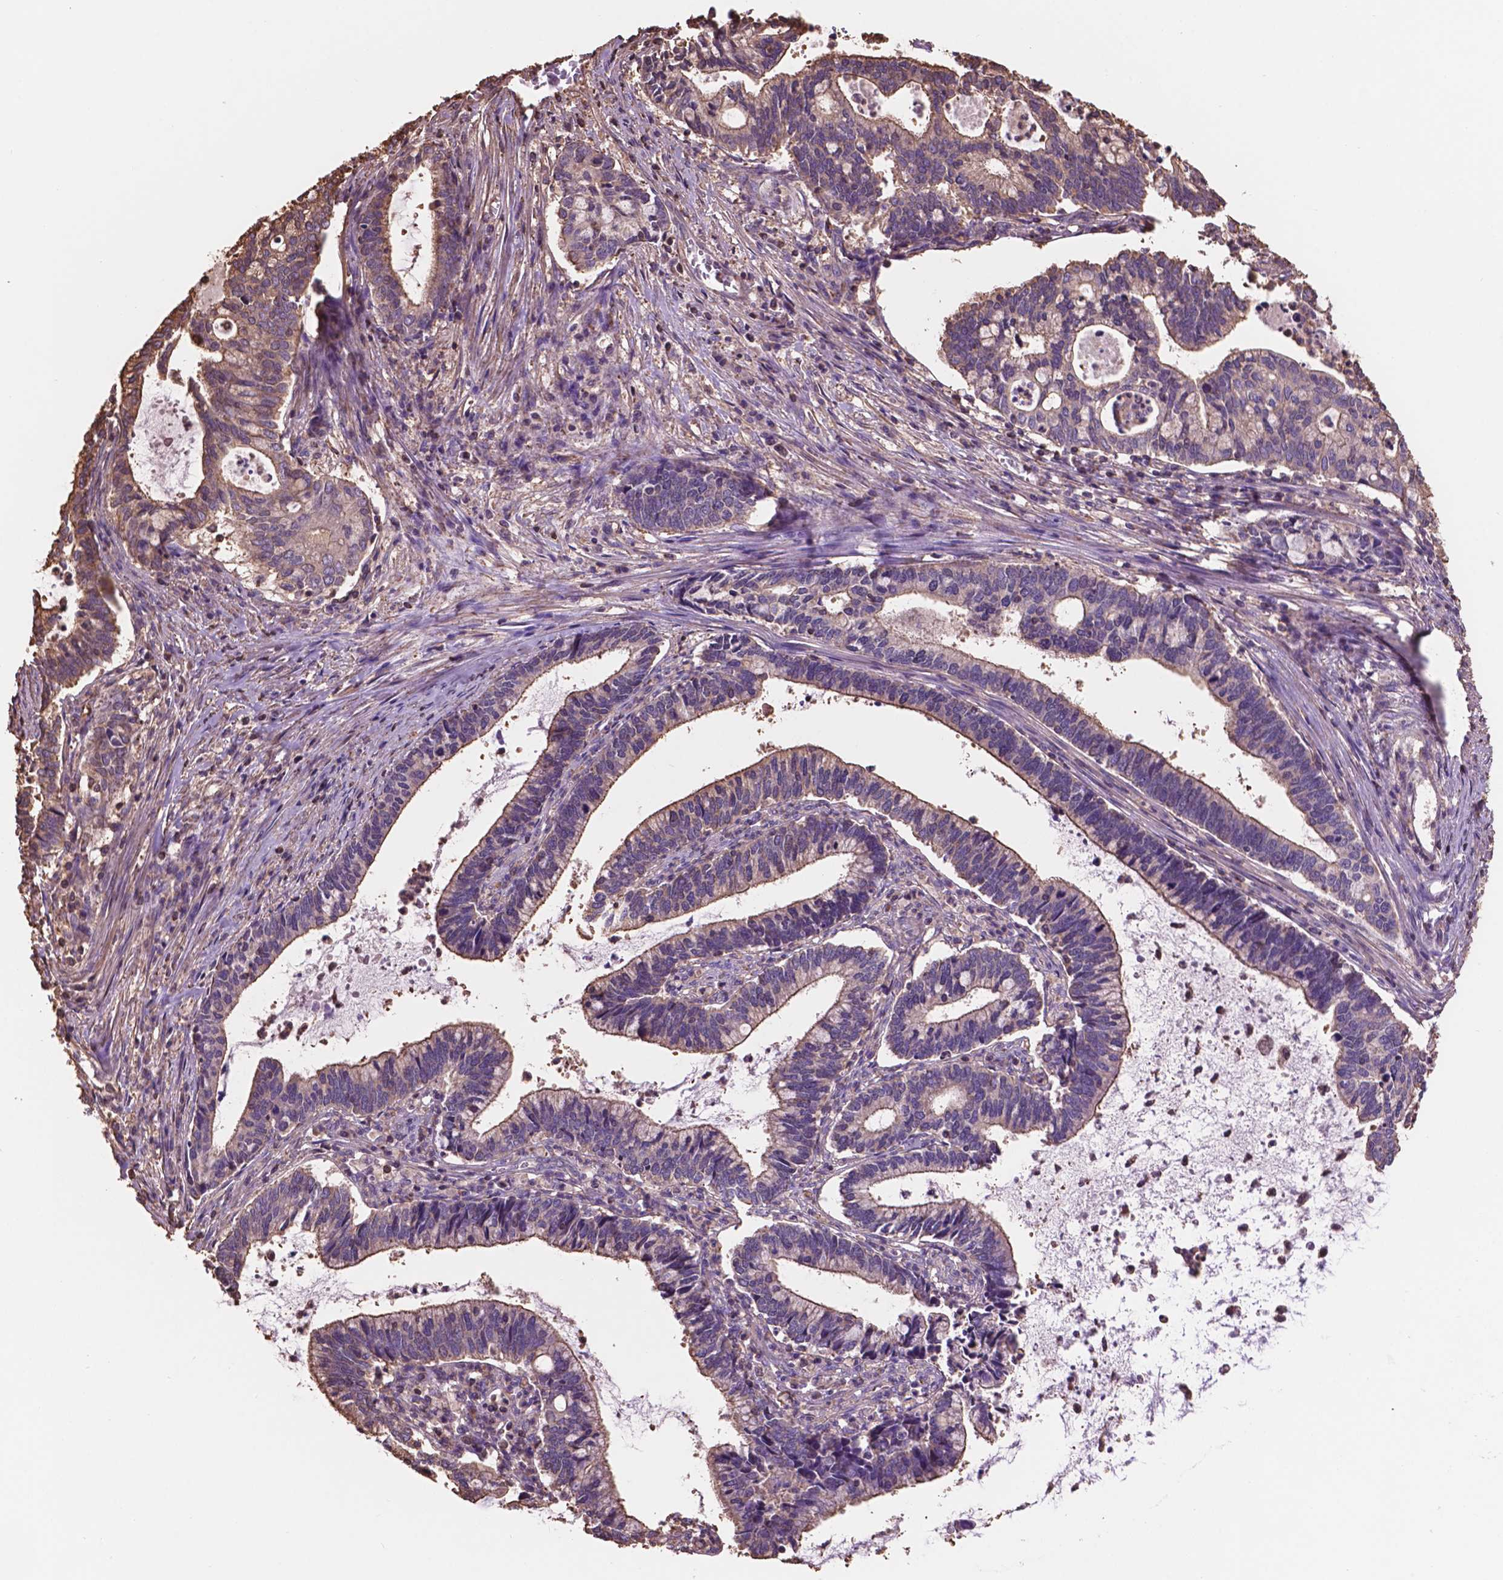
{"staining": {"intensity": "moderate", "quantity": ">75%", "location": "cytoplasmic/membranous"}, "tissue": "cervical cancer", "cell_type": "Tumor cells", "image_type": "cancer", "snomed": [{"axis": "morphology", "description": "Adenocarcinoma, NOS"}, {"axis": "topography", "description": "Cervix"}], "caption": "Immunohistochemical staining of human cervical cancer displays medium levels of moderate cytoplasmic/membranous protein expression in about >75% of tumor cells.", "gene": "NIPA2", "patient": {"sex": "female", "age": 42}}